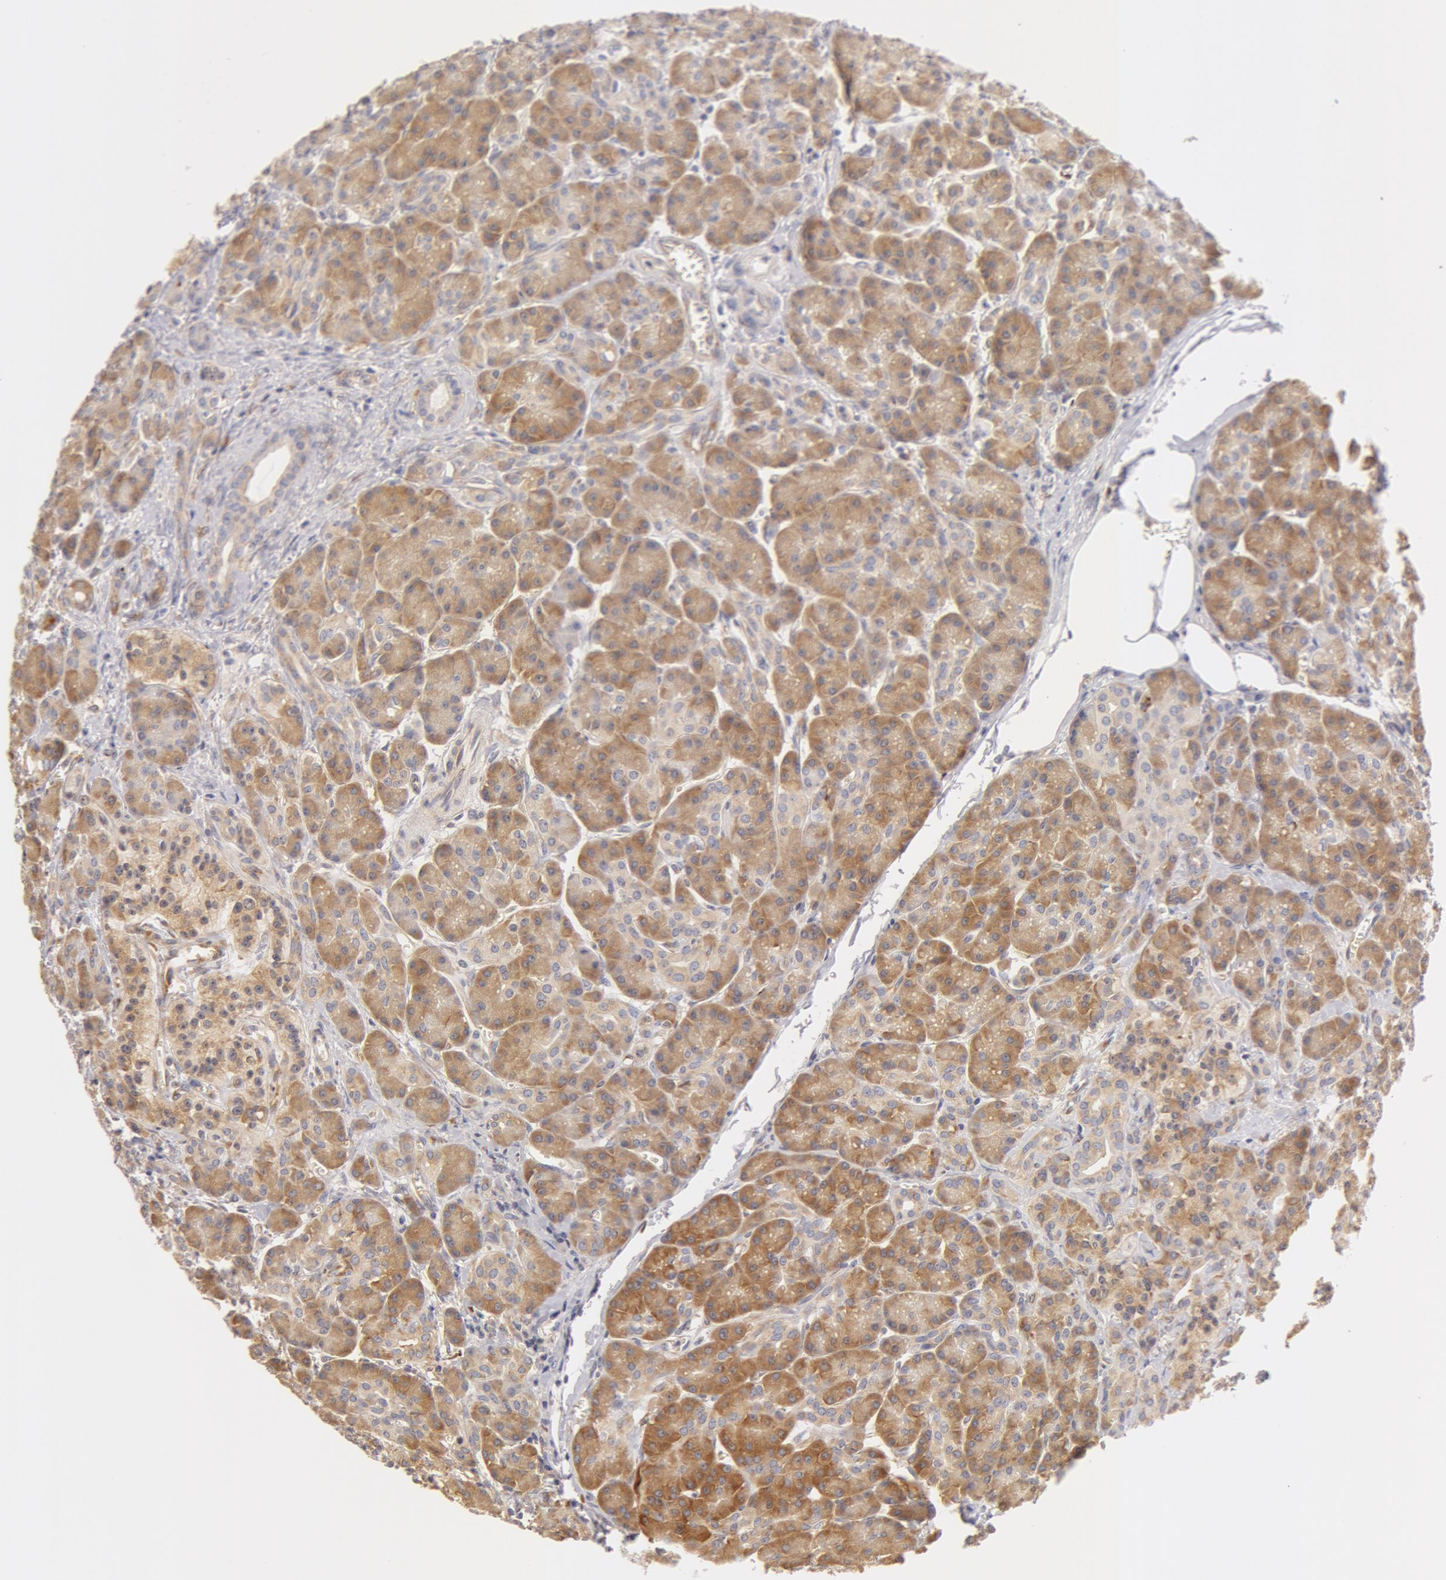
{"staining": {"intensity": "moderate", "quantity": "25%-75%", "location": "cytoplasmic/membranous"}, "tissue": "pancreas", "cell_type": "Exocrine glandular cells", "image_type": "normal", "snomed": [{"axis": "morphology", "description": "Normal tissue, NOS"}, {"axis": "topography", "description": "Pancreas"}], "caption": "Protein expression analysis of unremarkable pancreas exhibits moderate cytoplasmic/membranous expression in about 25%-75% of exocrine glandular cells.", "gene": "DDX3X", "patient": {"sex": "male", "age": 73}}